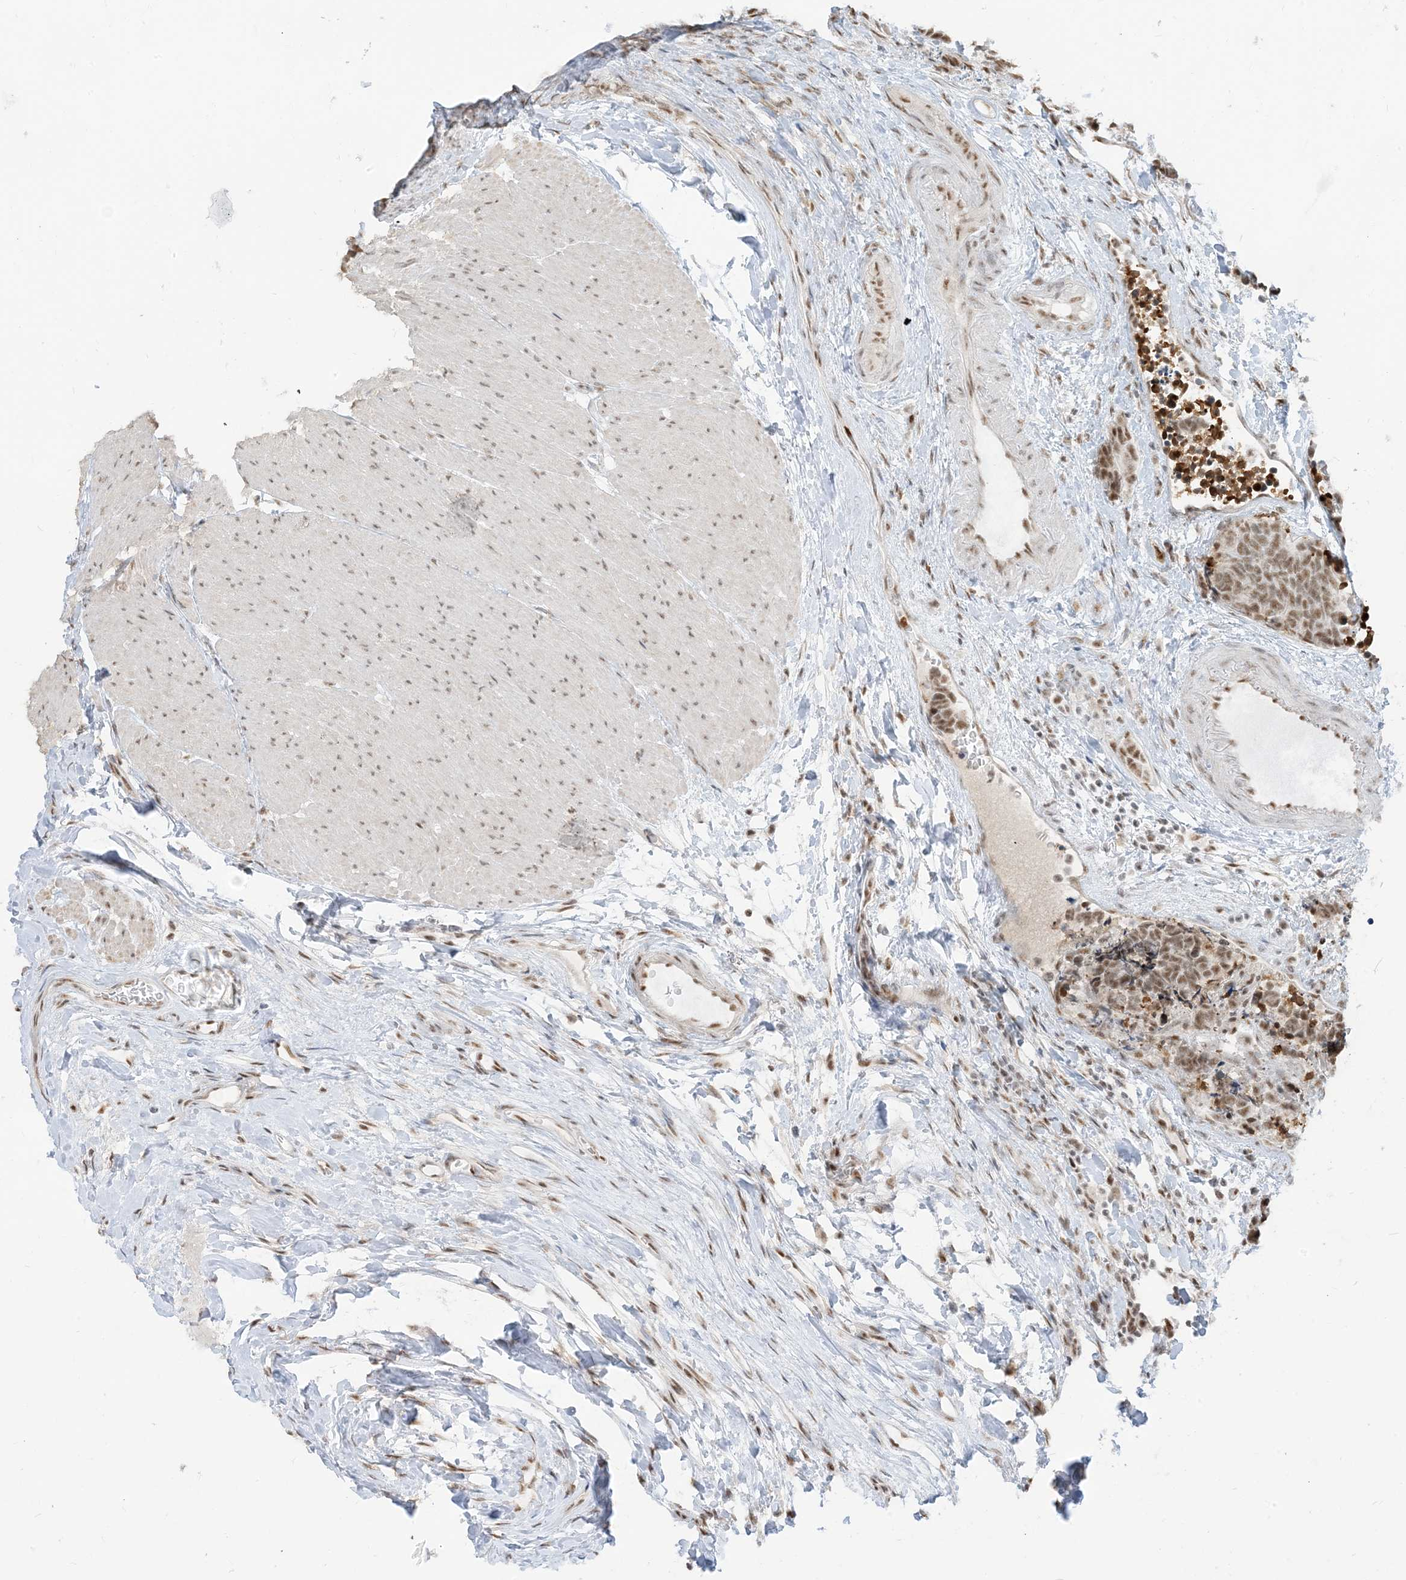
{"staining": {"intensity": "moderate", "quantity": ">75%", "location": "nuclear"}, "tissue": "carcinoid", "cell_type": "Tumor cells", "image_type": "cancer", "snomed": [{"axis": "morphology", "description": "Carcinoma, NOS"}, {"axis": "morphology", "description": "Carcinoid, malignant, NOS"}, {"axis": "topography", "description": "Urinary bladder"}], "caption": "A high-resolution image shows IHC staining of carcinoma, which shows moderate nuclear expression in approximately >75% of tumor cells.", "gene": "ARGLU1", "patient": {"sex": "male", "age": 57}}